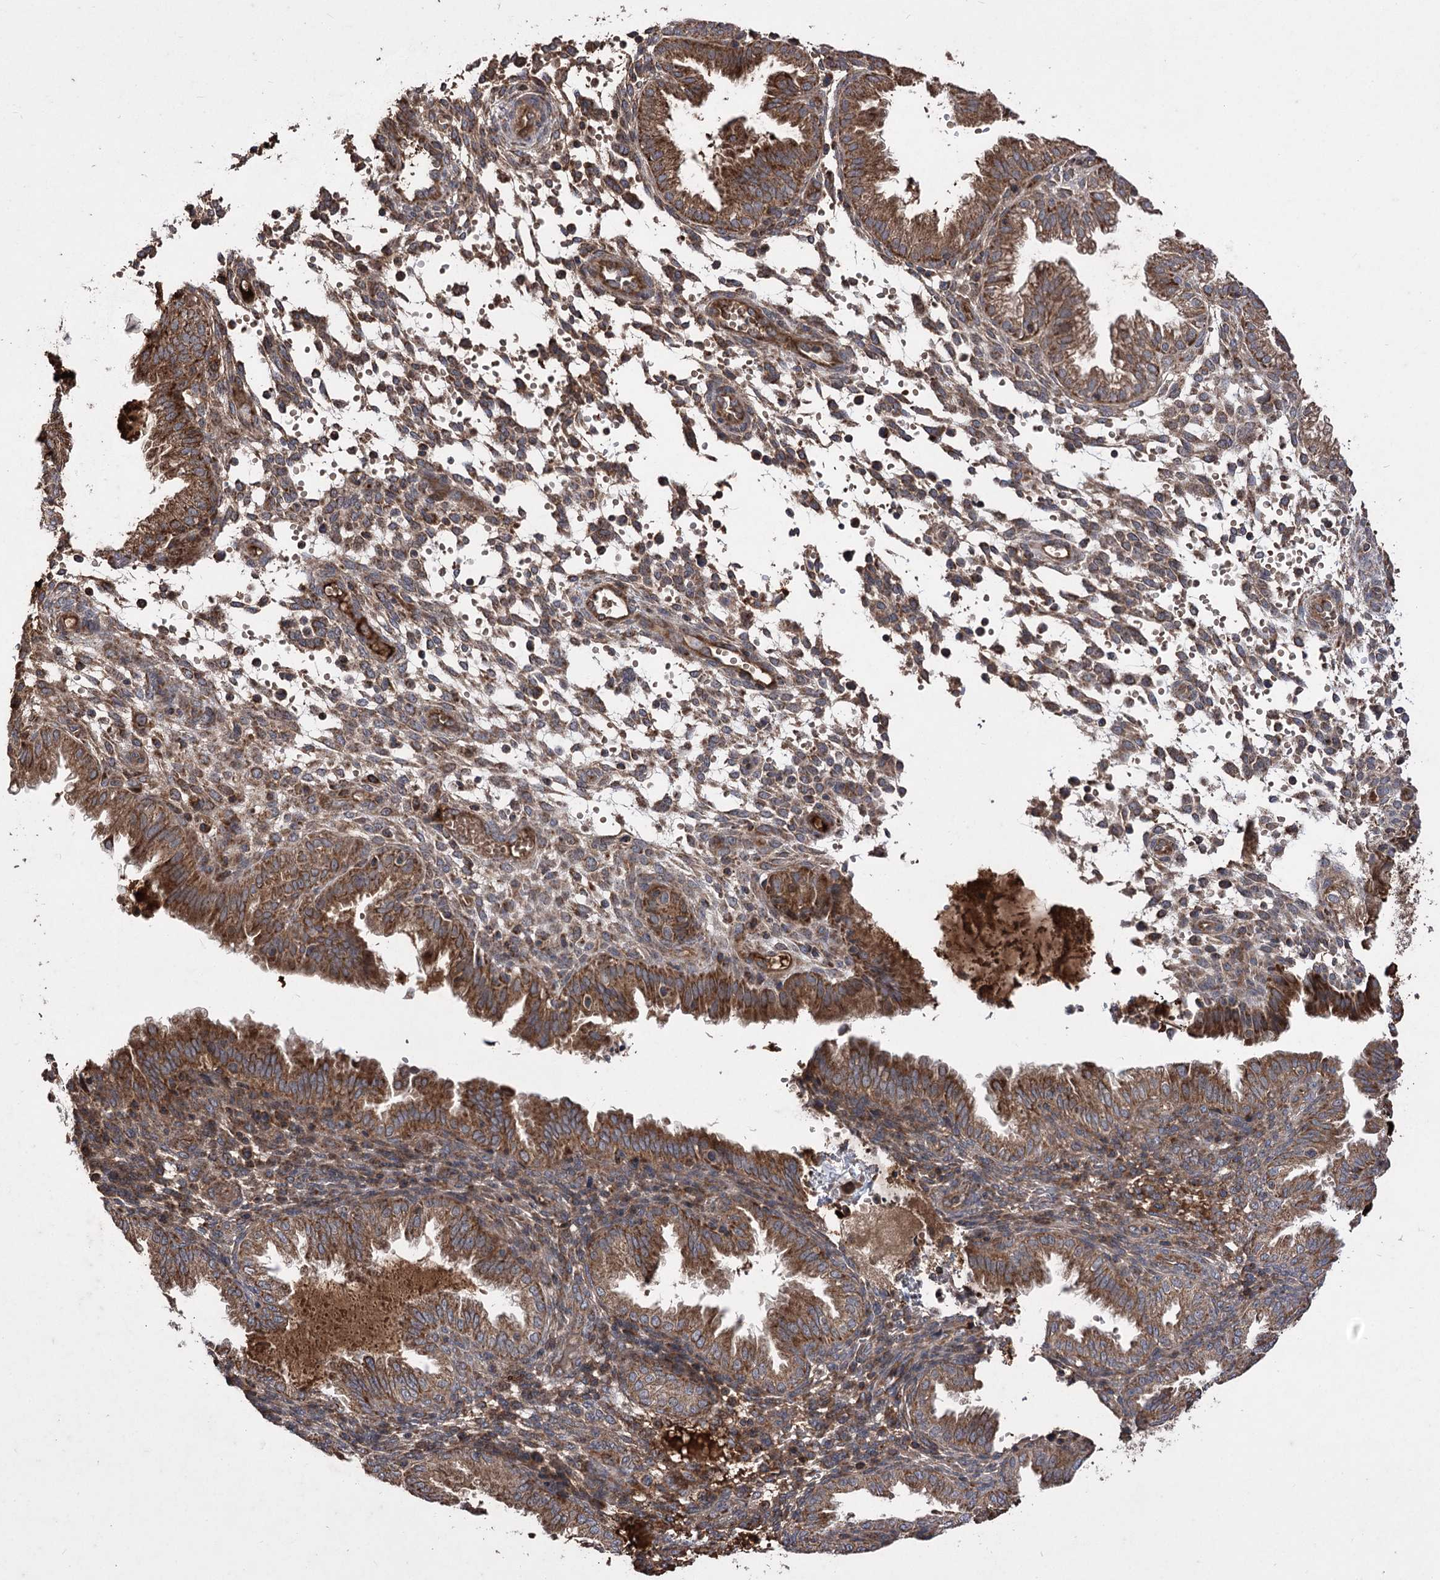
{"staining": {"intensity": "strong", "quantity": "25%-75%", "location": "cytoplasmic/membranous"}, "tissue": "endometrium", "cell_type": "Cells in endometrial stroma", "image_type": "normal", "snomed": [{"axis": "morphology", "description": "Normal tissue, NOS"}, {"axis": "topography", "description": "Endometrium"}], "caption": "A brown stain labels strong cytoplasmic/membranous expression of a protein in cells in endometrial stroma of benign endometrium.", "gene": "RASSF3", "patient": {"sex": "female", "age": 33}}